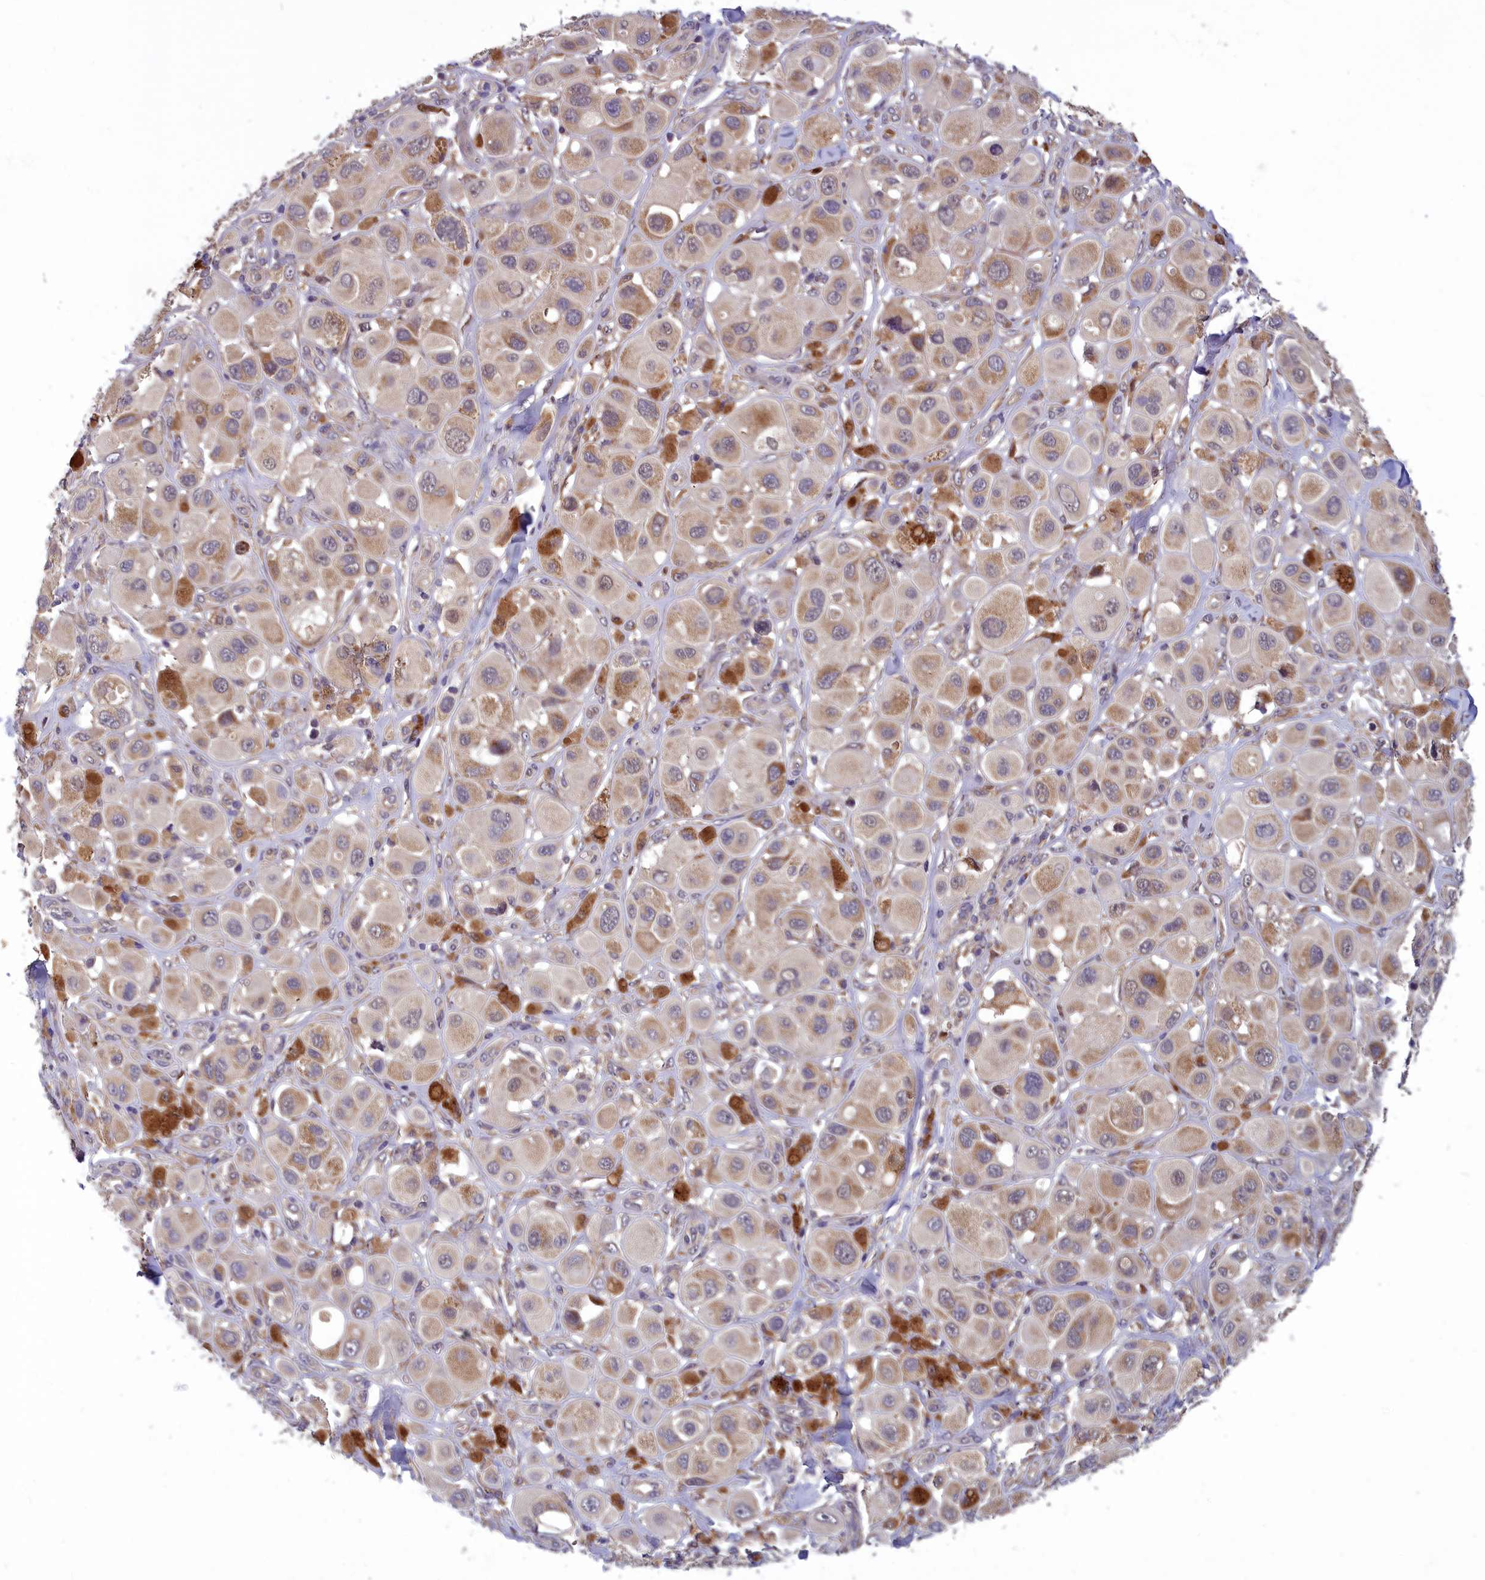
{"staining": {"intensity": "moderate", "quantity": "<25%", "location": "cytoplasmic/membranous"}, "tissue": "melanoma", "cell_type": "Tumor cells", "image_type": "cancer", "snomed": [{"axis": "morphology", "description": "Malignant melanoma, Metastatic site"}, {"axis": "topography", "description": "Skin"}], "caption": "Moderate cytoplasmic/membranous expression is identified in about <25% of tumor cells in melanoma.", "gene": "CCDC15", "patient": {"sex": "male", "age": 41}}